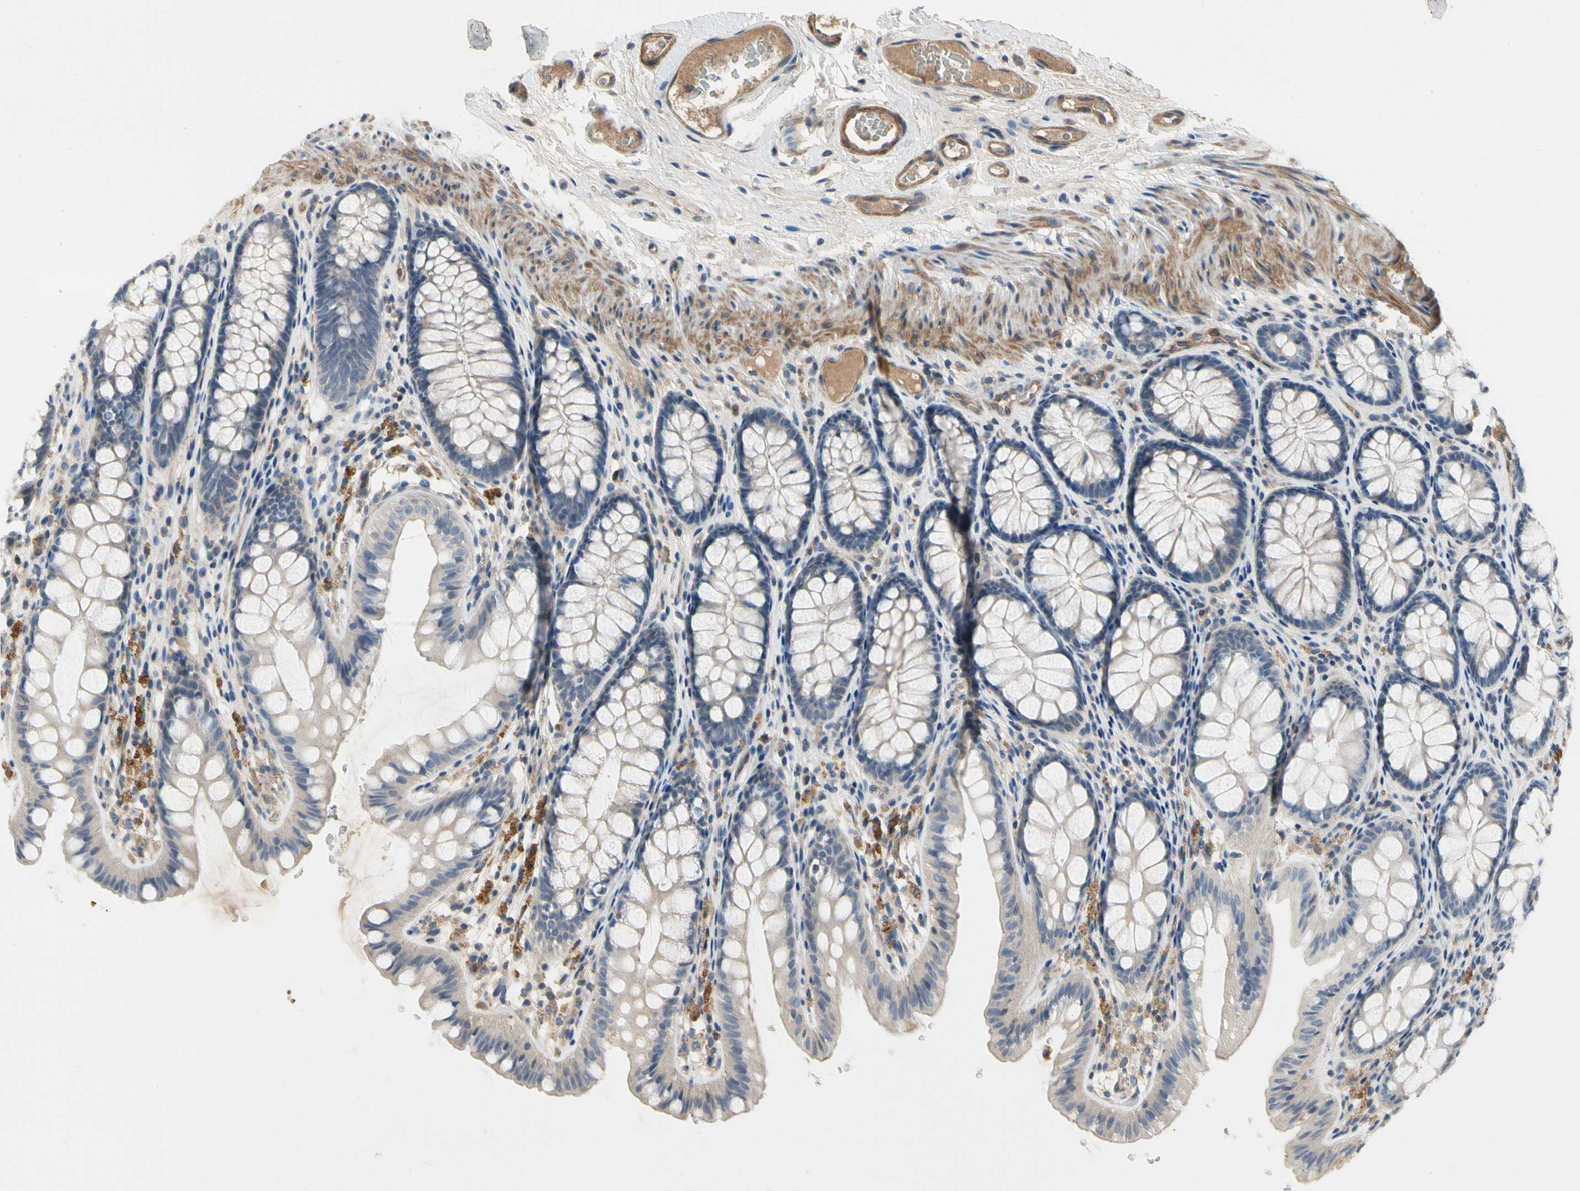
{"staining": {"intensity": "moderate", "quantity": ">75%", "location": "cytoplasmic/membranous"}, "tissue": "colon", "cell_type": "Endothelial cells", "image_type": "normal", "snomed": [{"axis": "morphology", "description": "Normal tissue, NOS"}, {"axis": "topography", "description": "Colon"}], "caption": "Normal colon shows moderate cytoplasmic/membranous positivity in about >75% of endothelial cells, visualized by immunohistochemistry.", "gene": "CRTAC1", "patient": {"sex": "female", "age": 55}}